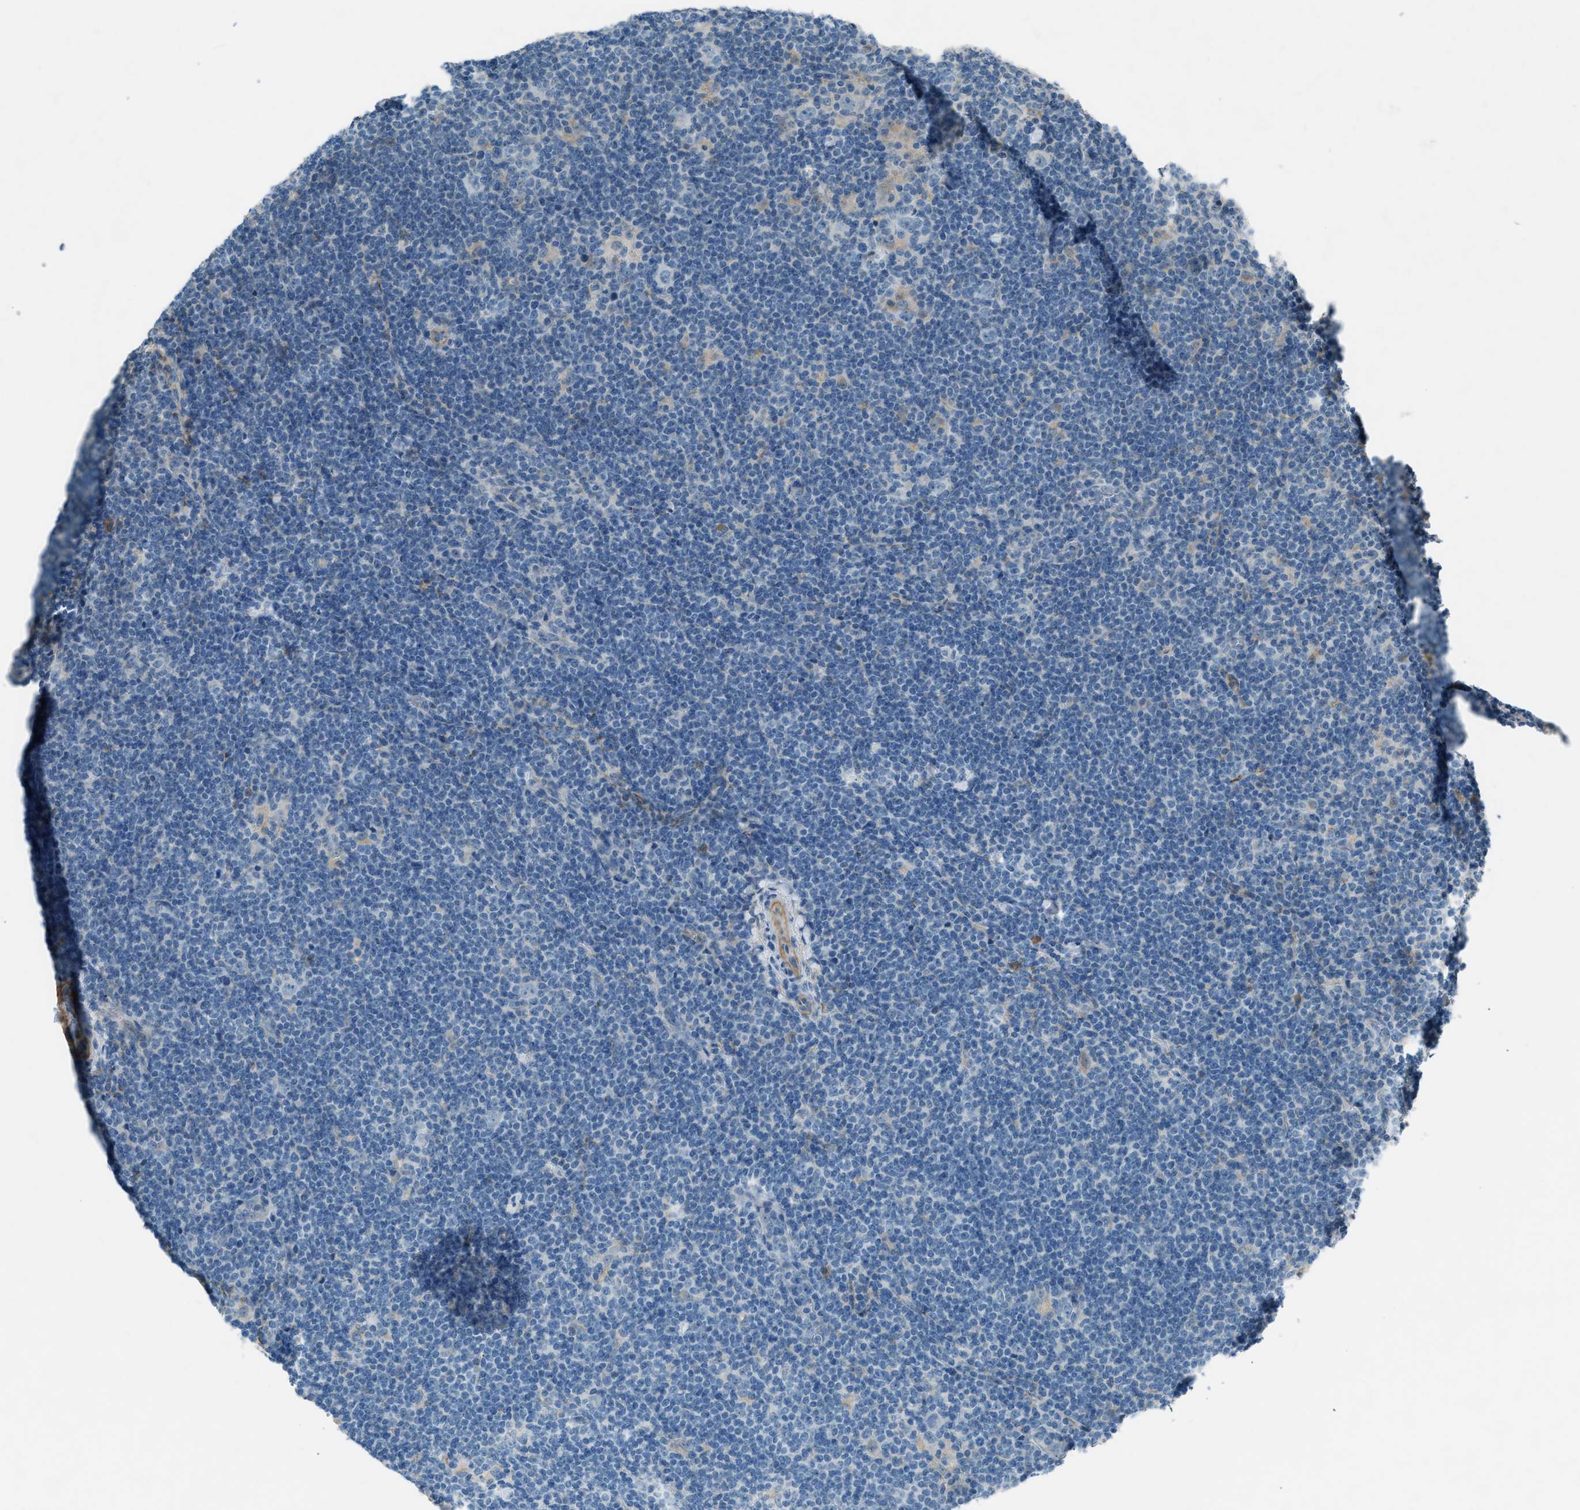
{"staining": {"intensity": "negative", "quantity": "none", "location": "none"}, "tissue": "lymphoma", "cell_type": "Tumor cells", "image_type": "cancer", "snomed": [{"axis": "morphology", "description": "Hodgkin's disease, NOS"}, {"axis": "topography", "description": "Lymph node"}], "caption": "Lymphoma was stained to show a protein in brown. There is no significant expression in tumor cells.", "gene": "FBLN2", "patient": {"sex": "female", "age": 57}}